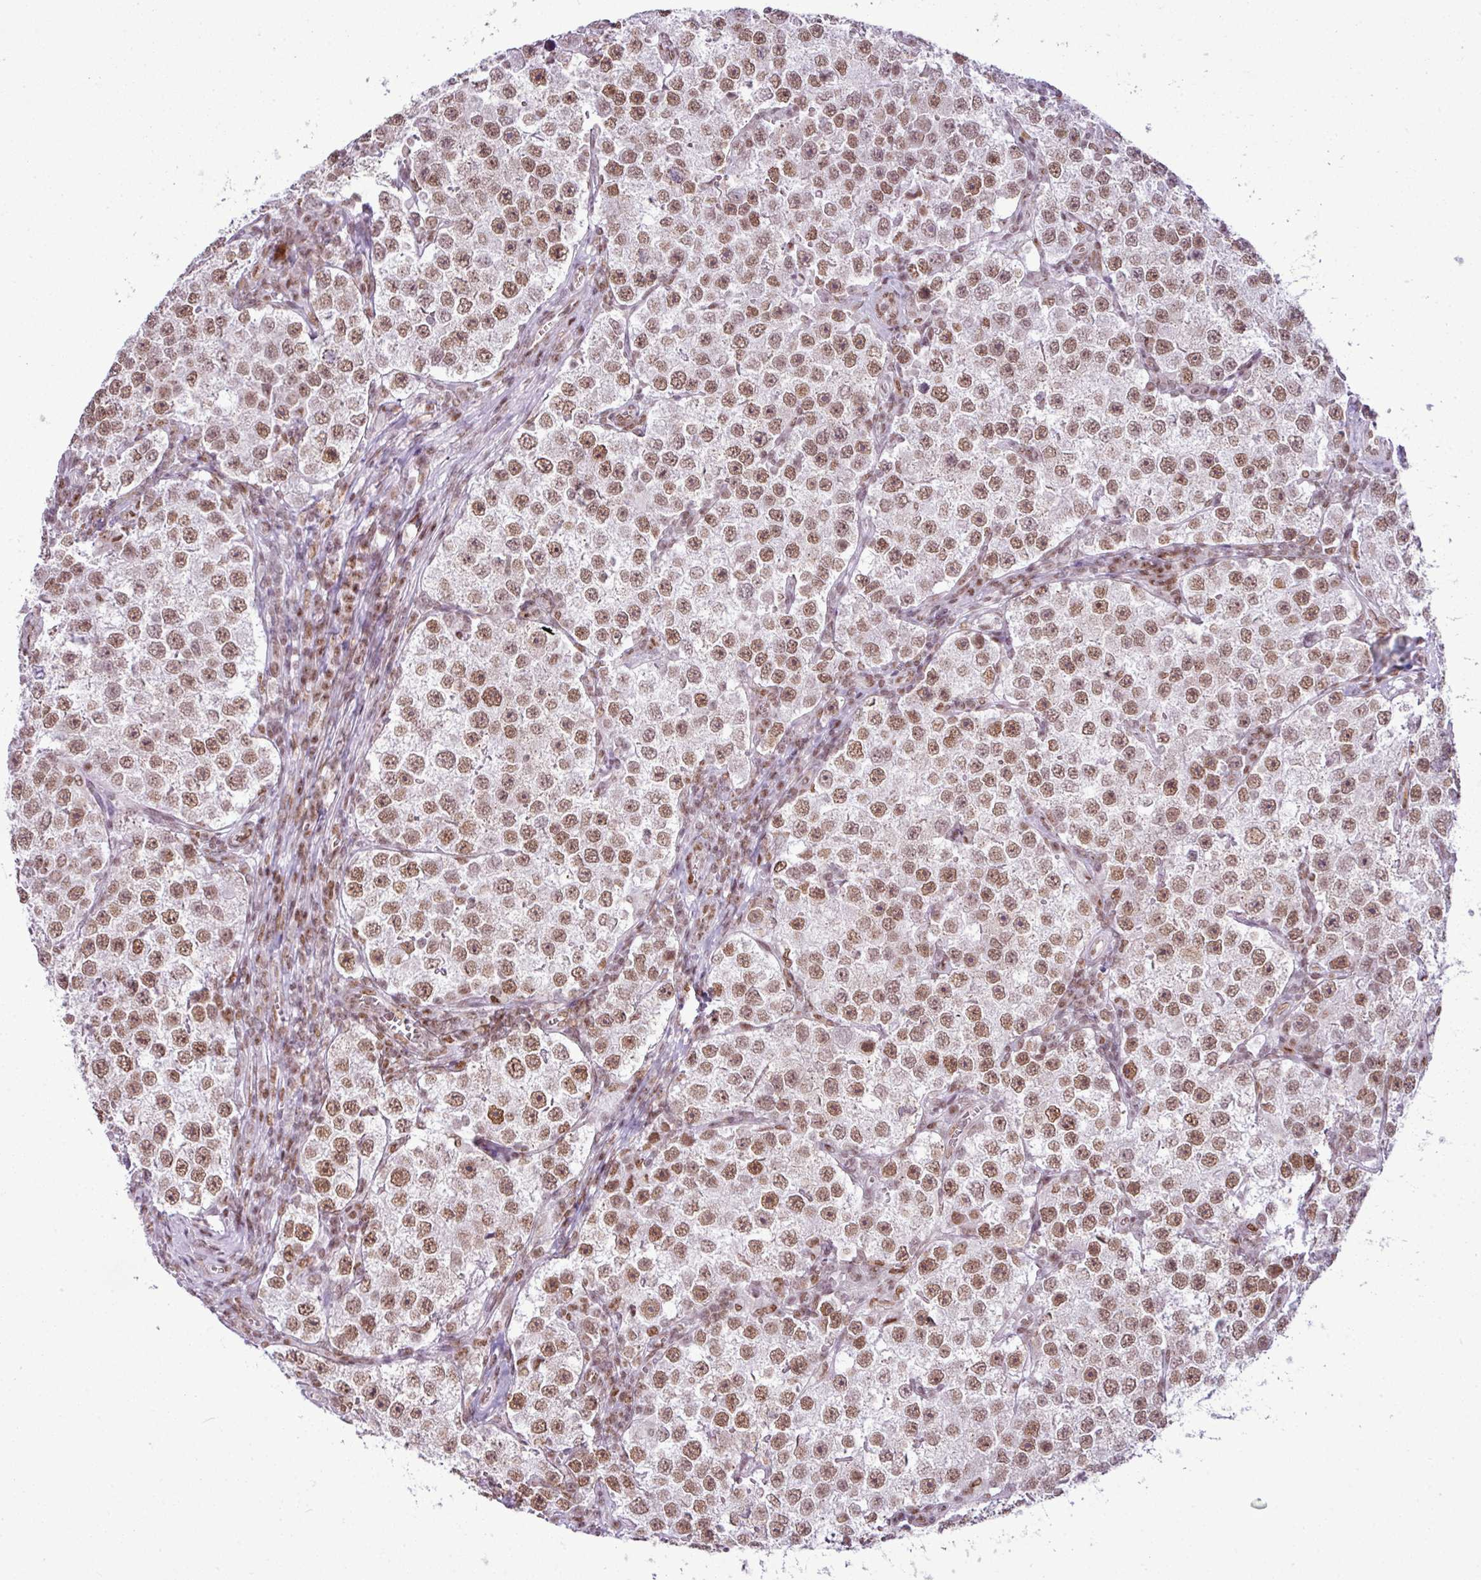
{"staining": {"intensity": "moderate", "quantity": ">75%", "location": "nuclear"}, "tissue": "testis cancer", "cell_type": "Tumor cells", "image_type": "cancer", "snomed": [{"axis": "morphology", "description": "Seminoma, NOS"}, {"axis": "topography", "description": "Testis"}], "caption": "A high-resolution image shows immunohistochemistry (IHC) staining of testis cancer (seminoma), which displays moderate nuclear positivity in about >75% of tumor cells.", "gene": "ARL6IP4", "patient": {"sex": "male", "age": 37}}